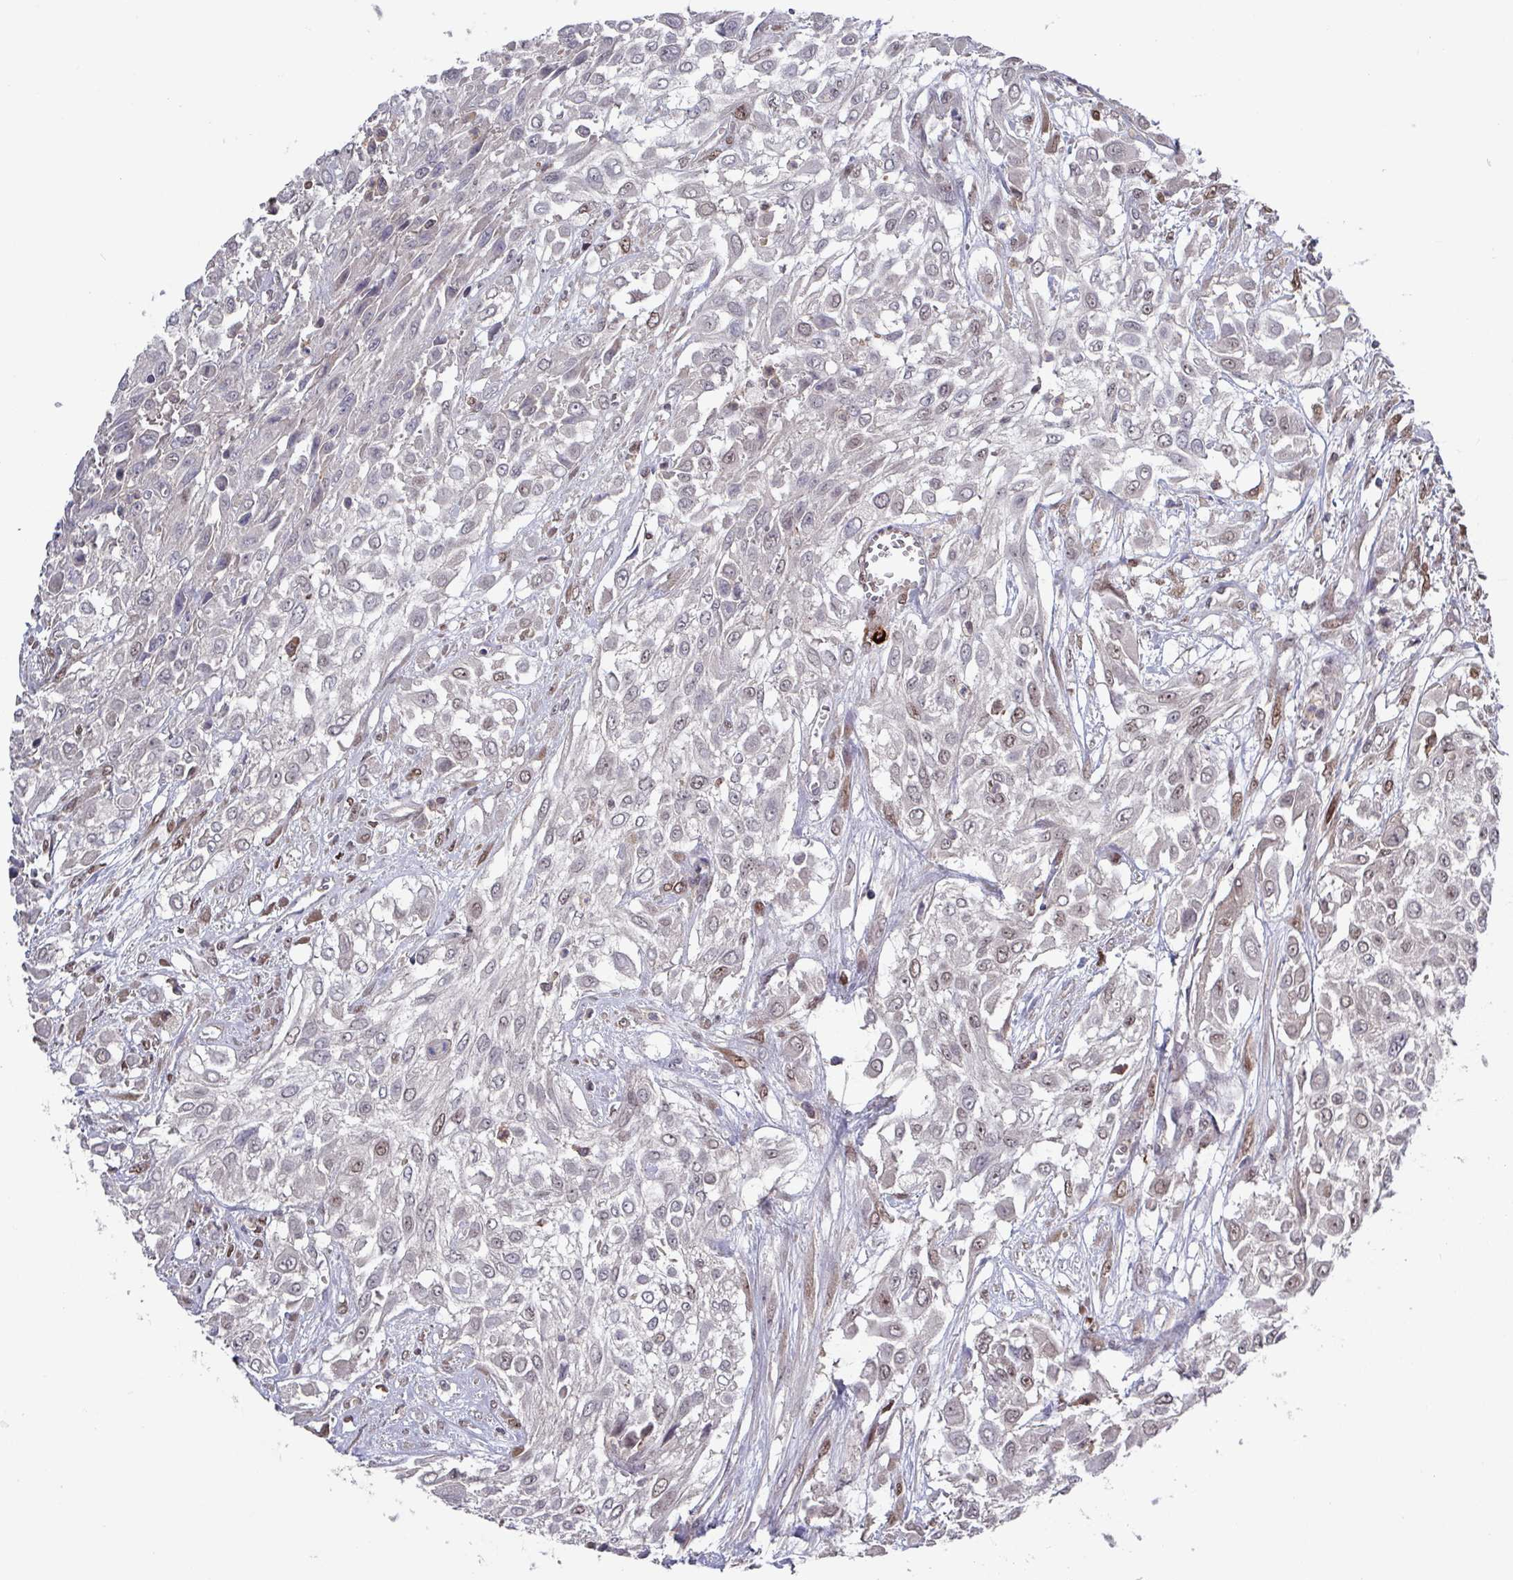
{"staining": {"intensity": "weak", "quantity": "25%-75%", "location": "nuclear"}, "tissue": "urothelial cancer", "cell_type": "Tumor cells", "image_type": "cancer", "snomed": [{"axis": "morphology", "description": "Urothelial carcinoma, High grade"}, {"axis": "topography", "description": "Urinary bladder"}], "caption": "Protein analysis of urothelial carcinoma (high-grade) tissue demonstrates weak nuclear staining in about 25%-75% of tumor cells. (DAB IHC with brightfield microscopy, high magnification).", "gene": "PRRX1", "patient": {"sex": "male", "age": 57}}